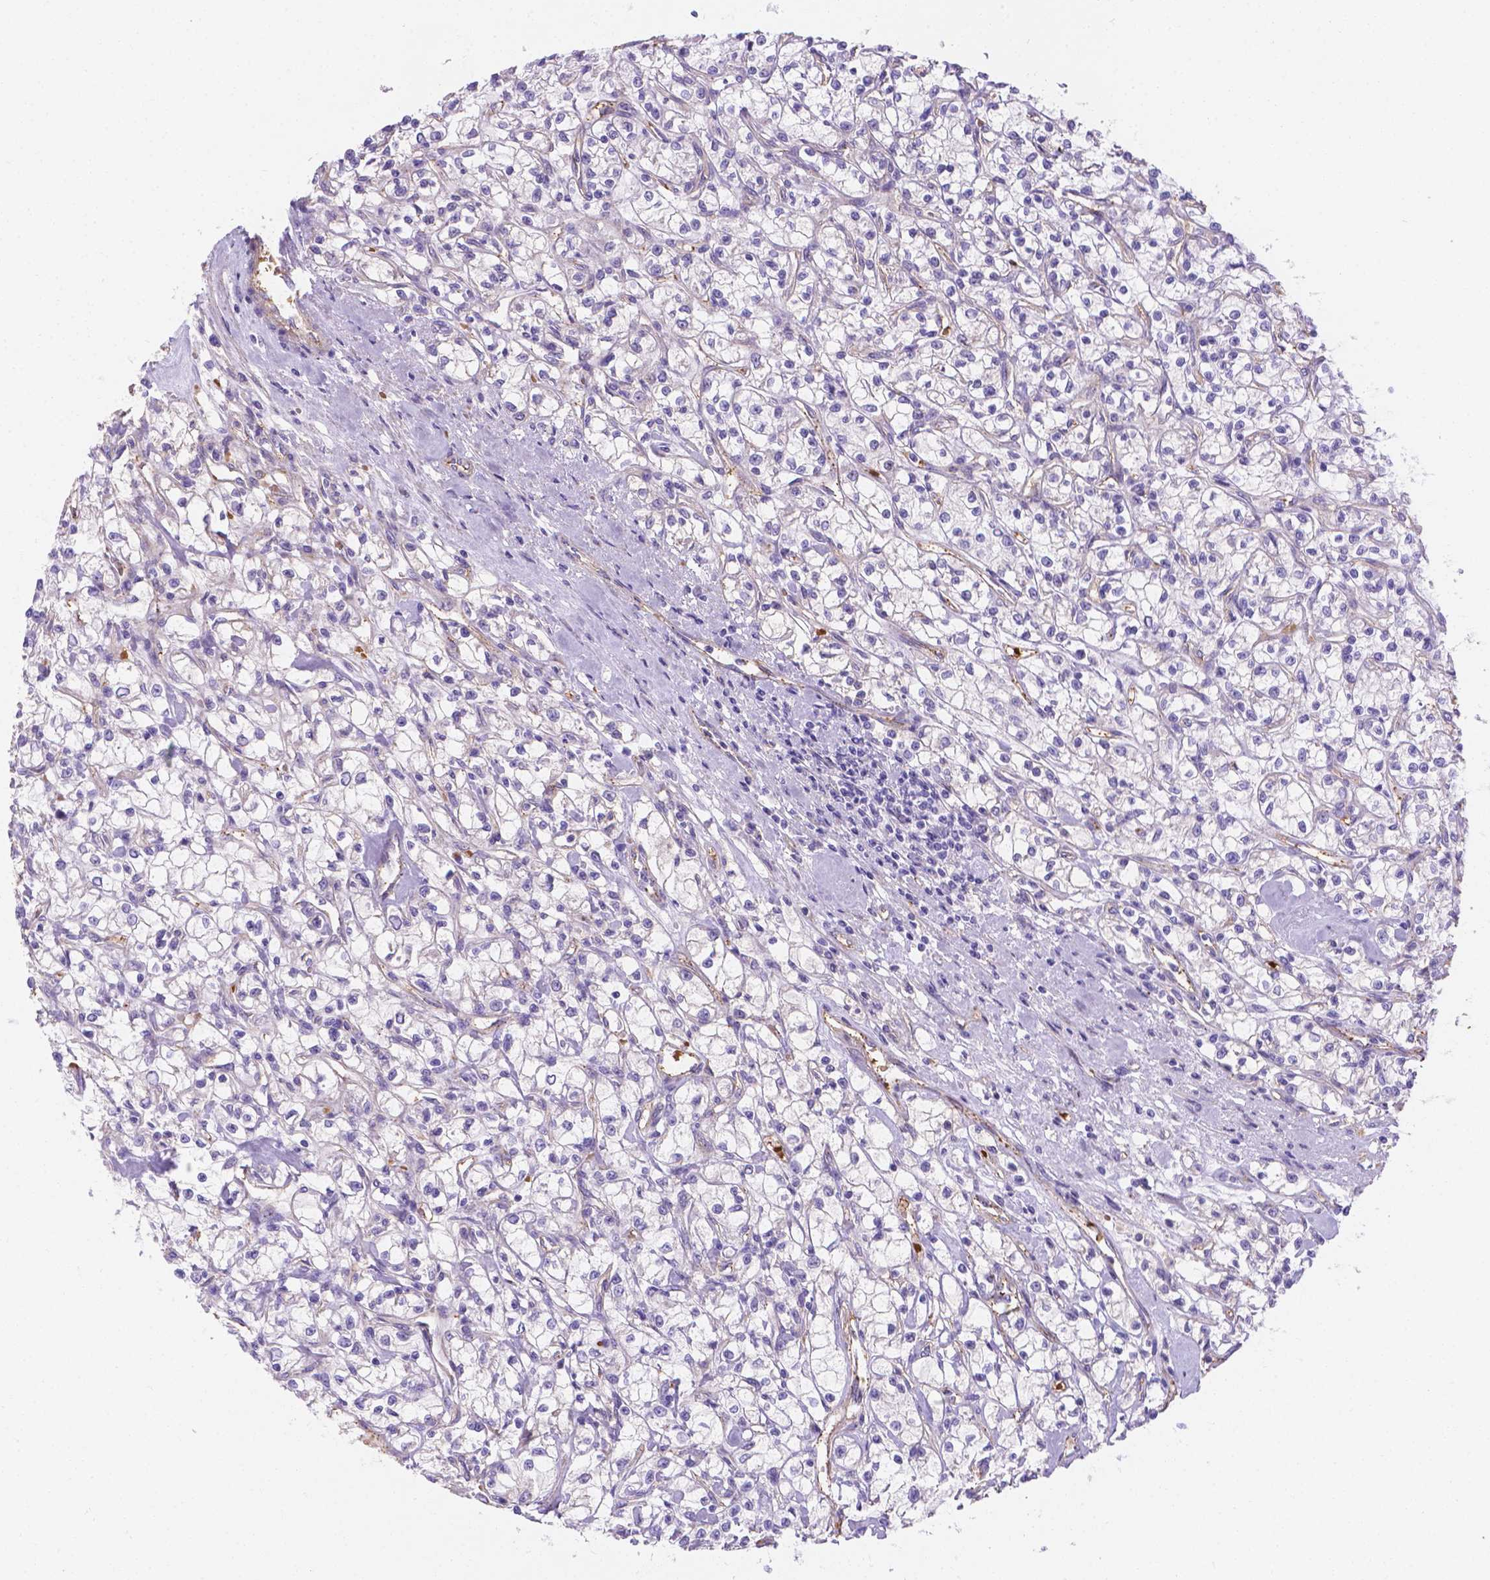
{"staining": {"intensity": "negative", "quantity": "none", "location": "none"}, "tissue": "renal cancer", "cell_type": "Tumor cells", "image_type": "cancer", "snomed": [{"axis": "morphology", "description": "Adenocarcinoma, NOS"}, {"axis": "topography", "description": "Kidney"}], "caption": "DAB immunohistochemical staining of human renal adenocarcinoma exhibits no significant expression in tumor cells.", "gene": "SLC40A1", "patient": {"sex": "female", "age": 59}}